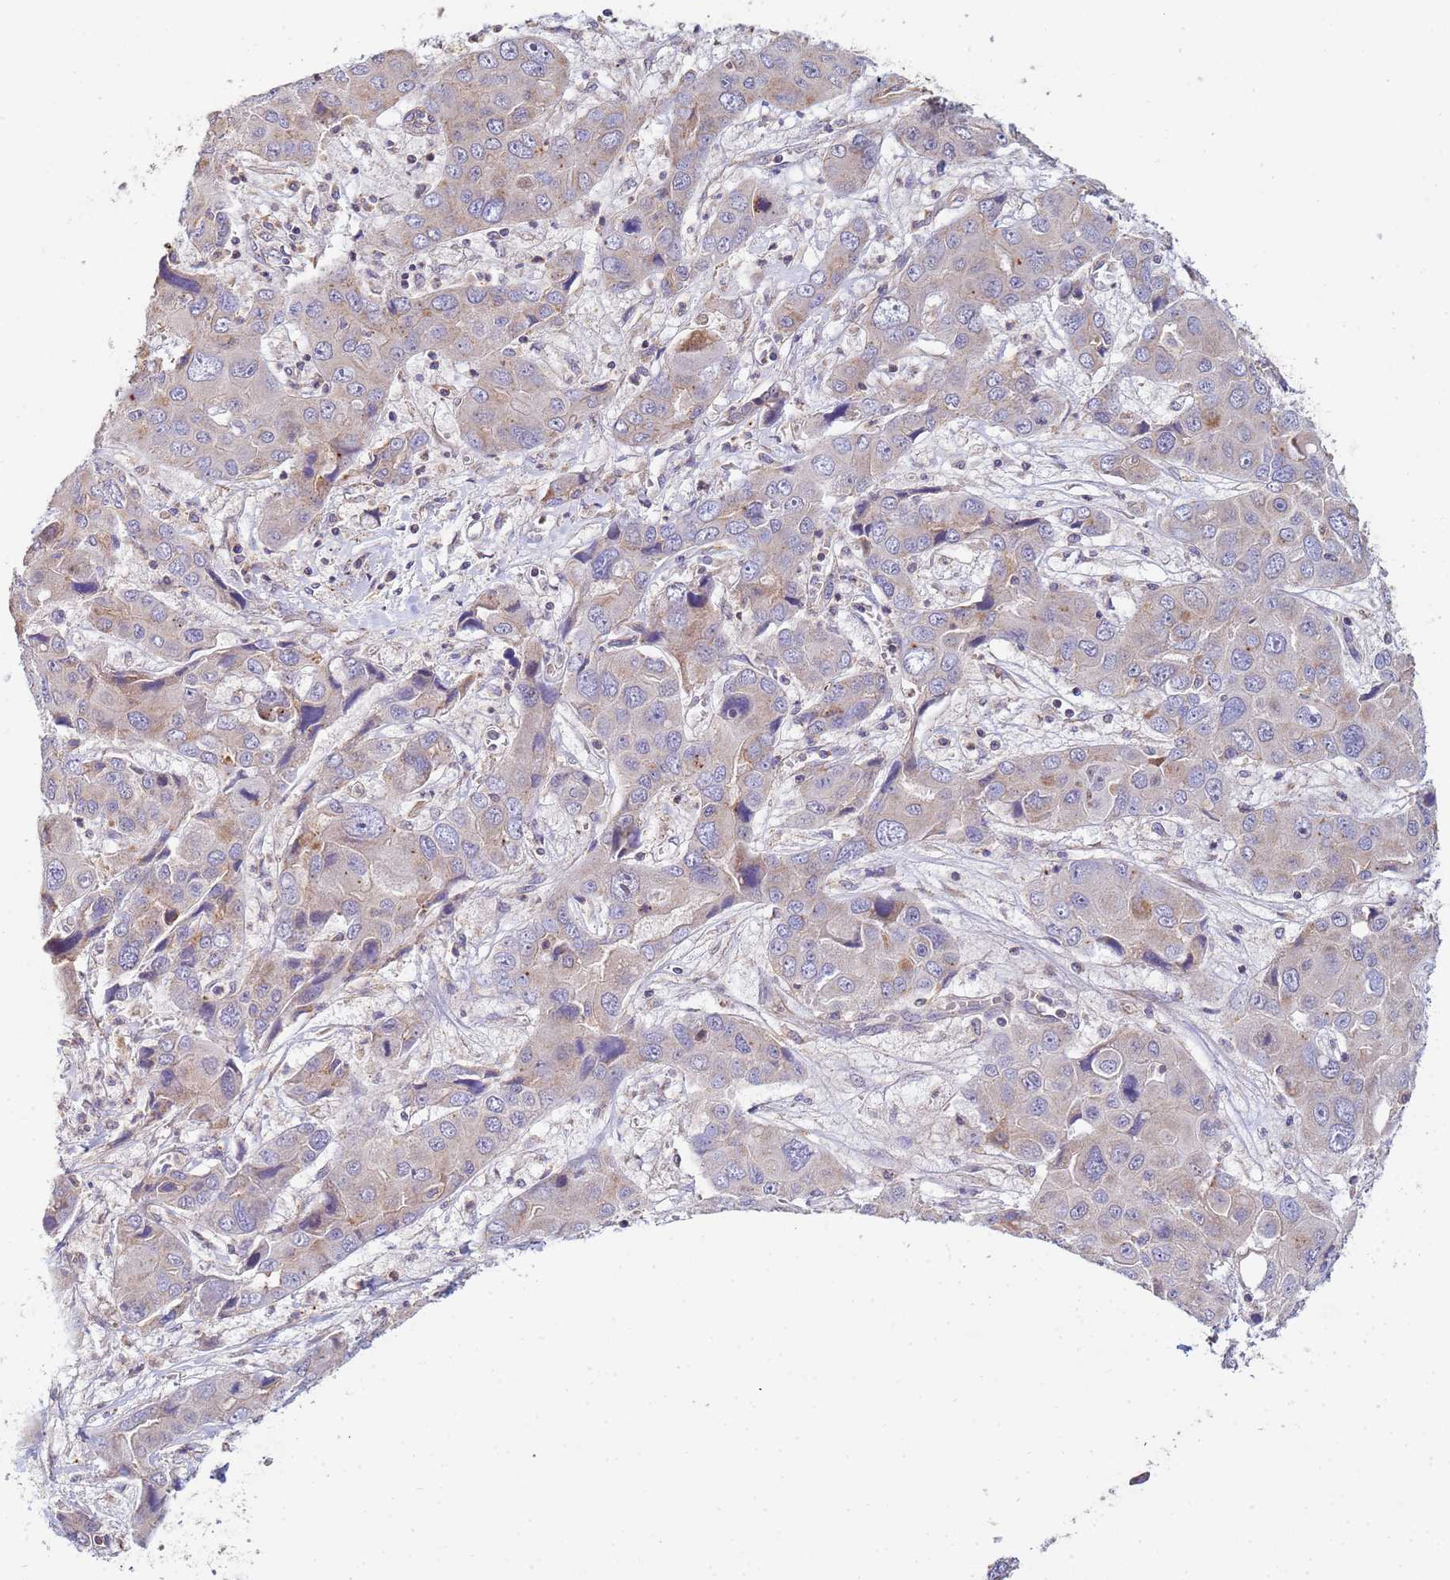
{"staining": {"intensity": "weak", "quantity": "25%-75%", "location": "cytoplasmic/membranous"}, "tissue": "liver cancer", "cell_type": "Tumor cells", "image_type": "cancer", "snomed": [{"axis": "morphology", "description": "Cholangiocarcinoma"}, {"axis": "topography", "description": "Liver"}], "caption": "The immunohistochemical stain highlights weak cytoplasmic/membranous staining in tumor cells of cholangiocarcinoma (liver) tissue.", "gene": "CDC34", "patient": {"sex": "male", "age": 67}}